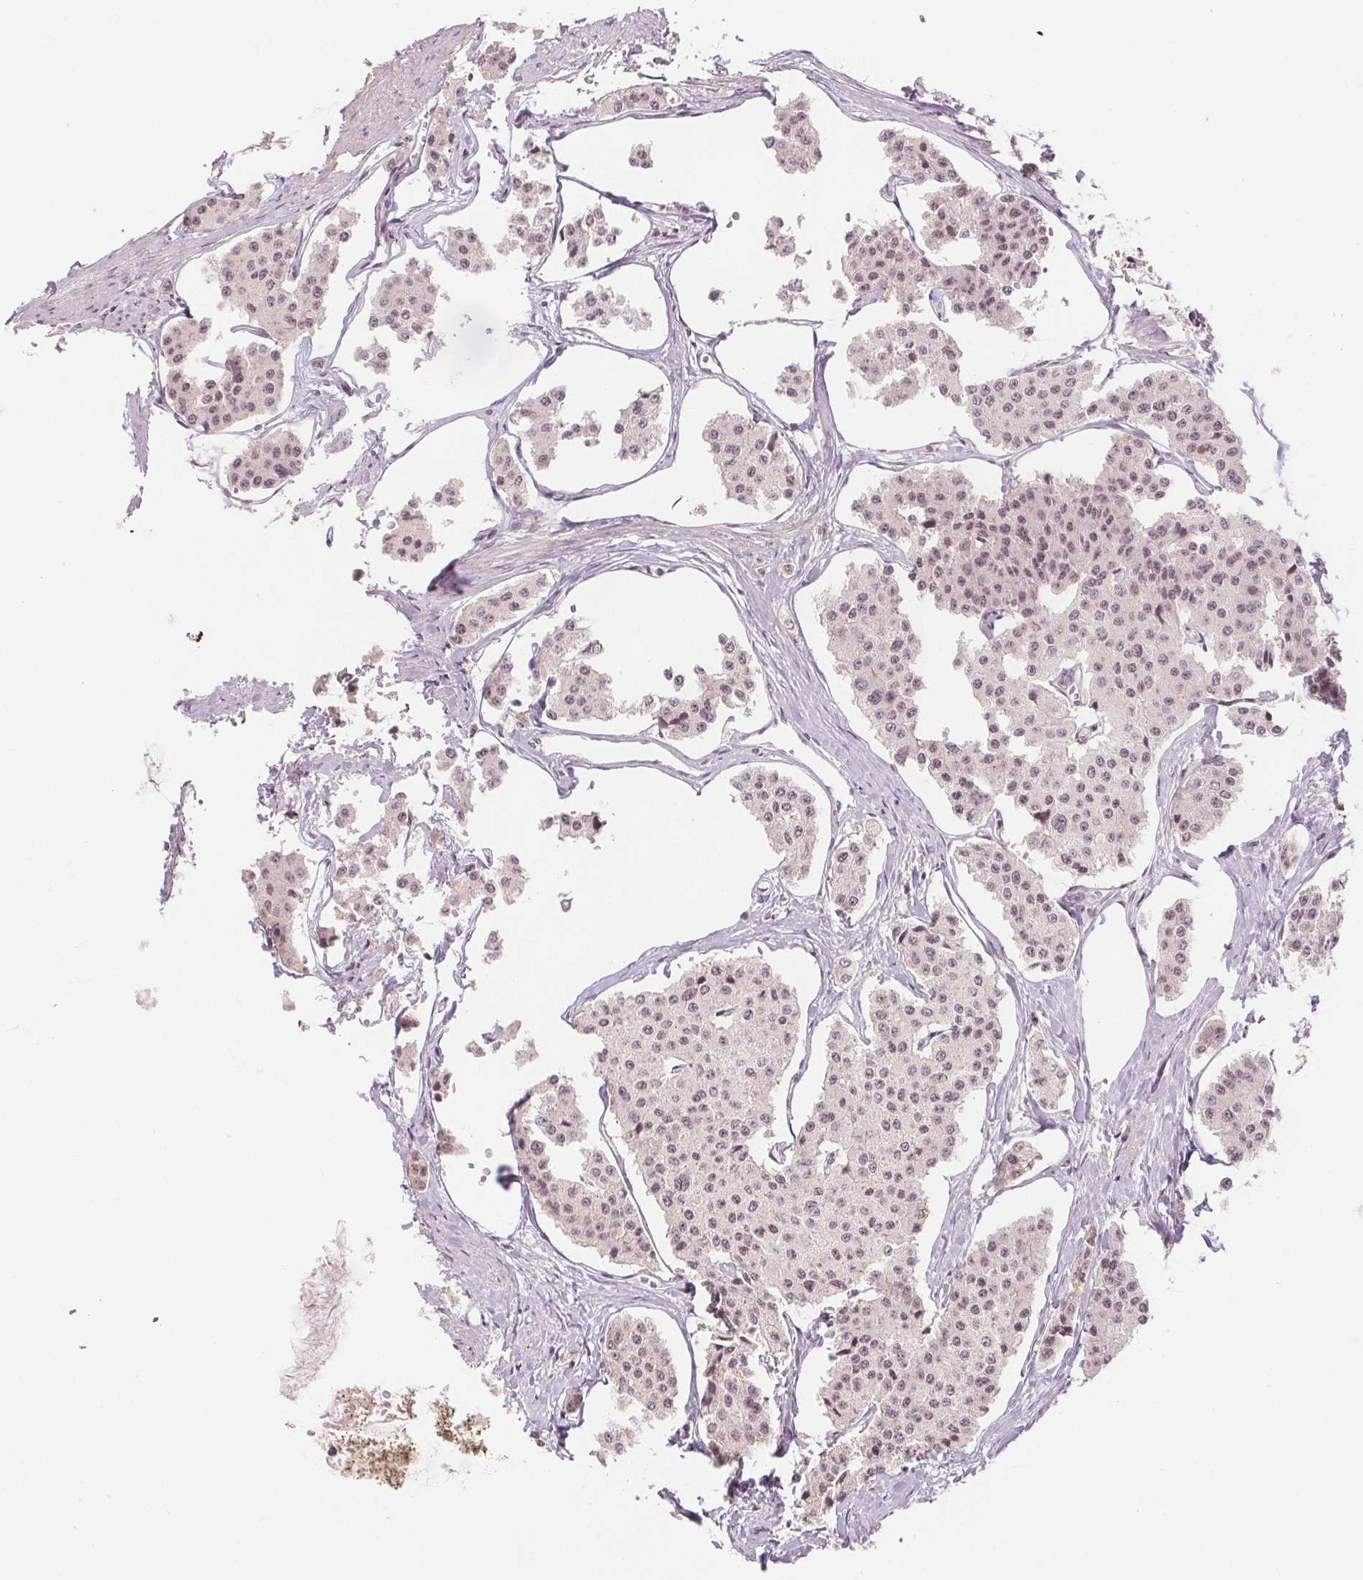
{"staining": {"intensity": "weak", "quantity": "25%-75%", "location": "nuclear"}, "tissue": "carcinoid", "cell_type": "Tumor cells", "image_type": "cancer", "snomed": [{"axis": "morphology", "description": "Carcinoid, malignant, NOS"}, {"axis": "topography", "description": "Small intestine"}], "caption": "Immunohistochemical staining of human carcinoid demonstrates low levels of weak nuclear protein expression in about 25%-75% of tumor cells.", "gene": "DEK", "patient": {"sex": "female", "age": 65}}